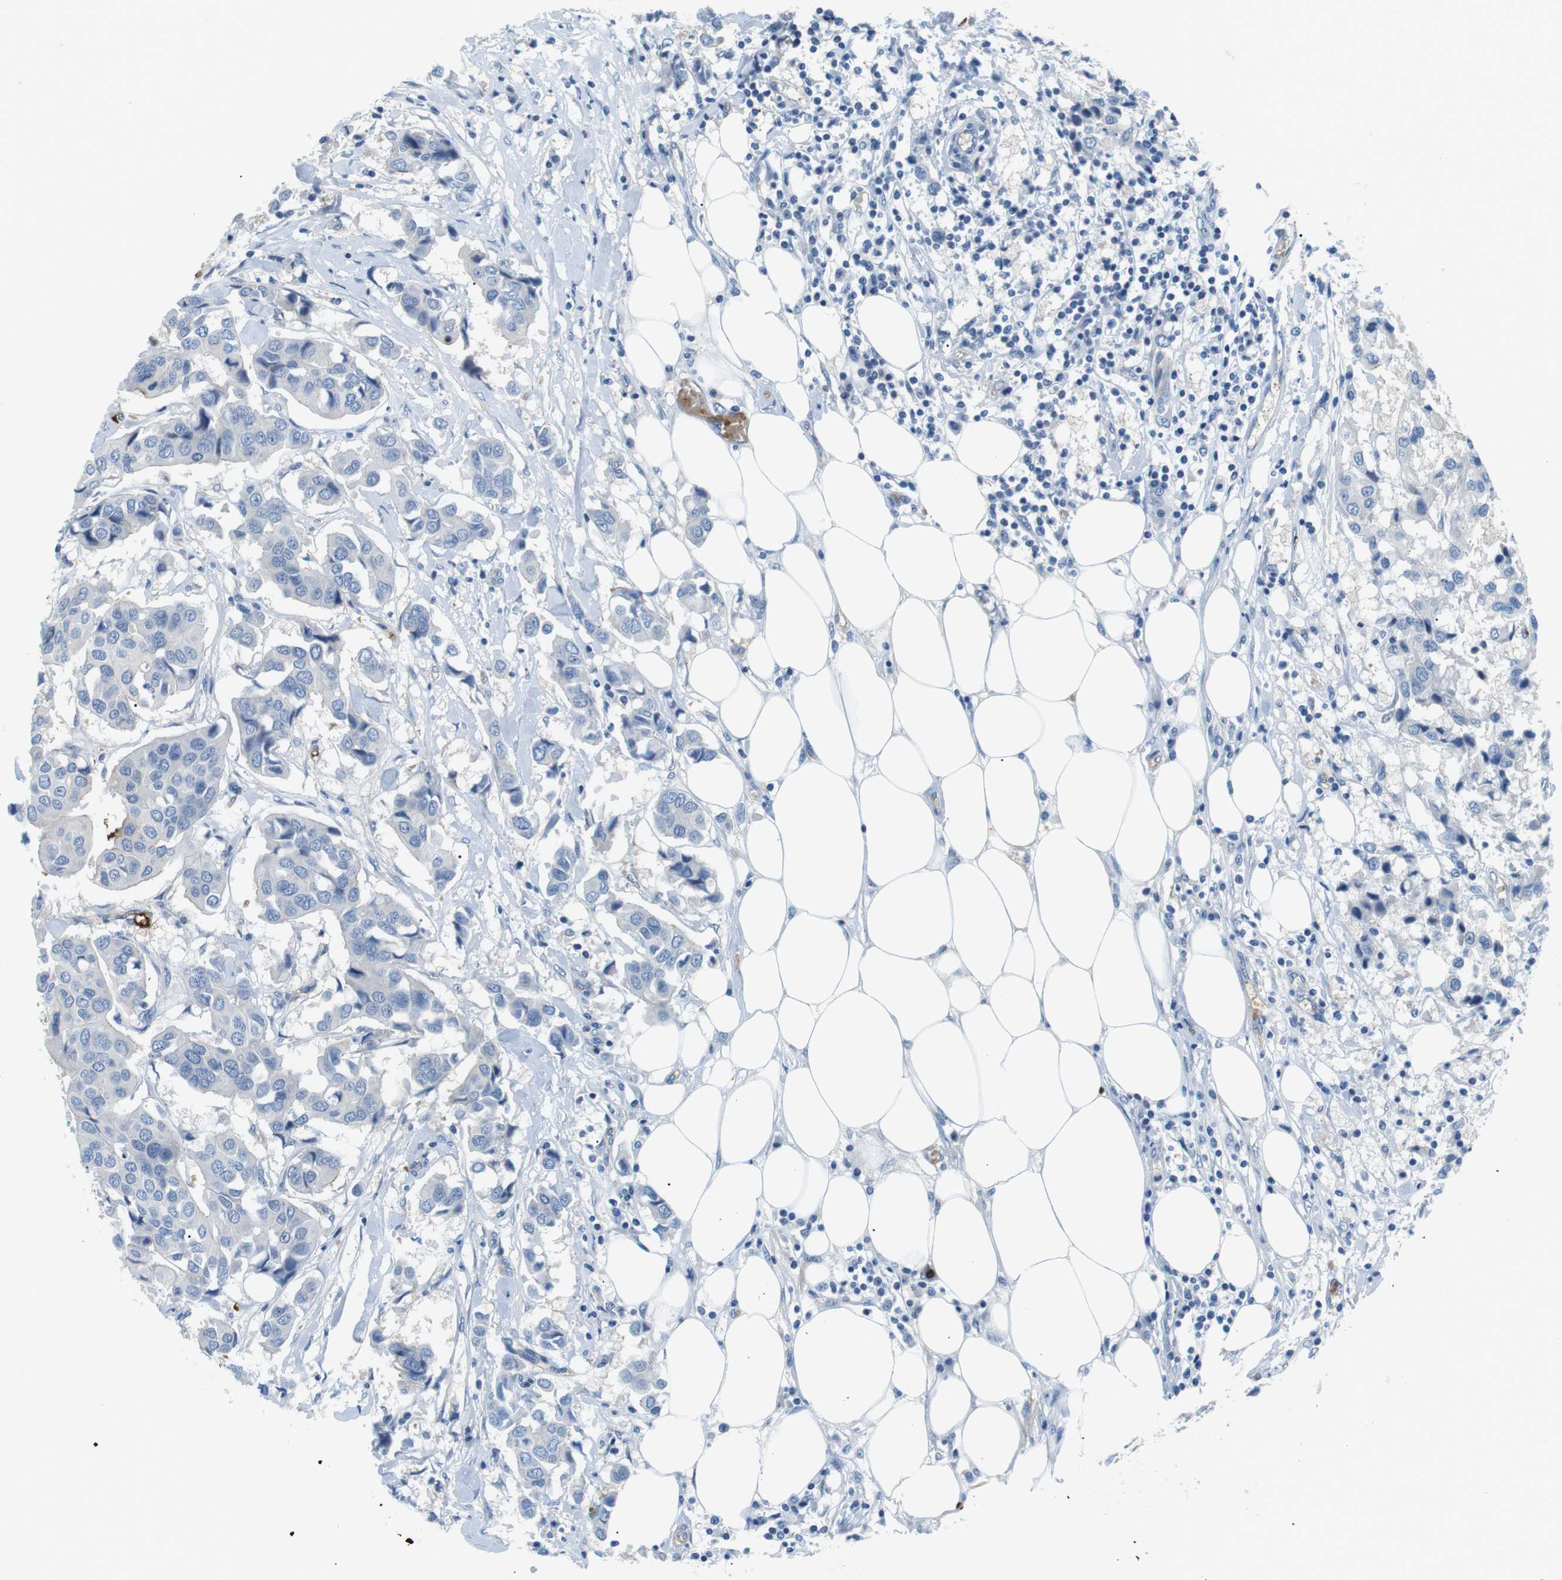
{"staining": {"intensity": "negative", "quantity": "none", "location": "none"}, "tissue": "breast cancer", "cell_type": "Tumor cells", "image_type": "cancer", "snomed": [{"axis": "morphology", "description": "Duct carcinoma"}, {"axis": "topography", "description": "Breast"}], "caption": "A high-resolution histopathology image shows immunohistochemistry staining of breast infiltrating ductal carcinoma, which shows no significant positivity in tumor cells. (IHC, brightfield microscopy, high magnification).", "gene": "ADCY10", "patient": {"sex": "female", "age": 80}}